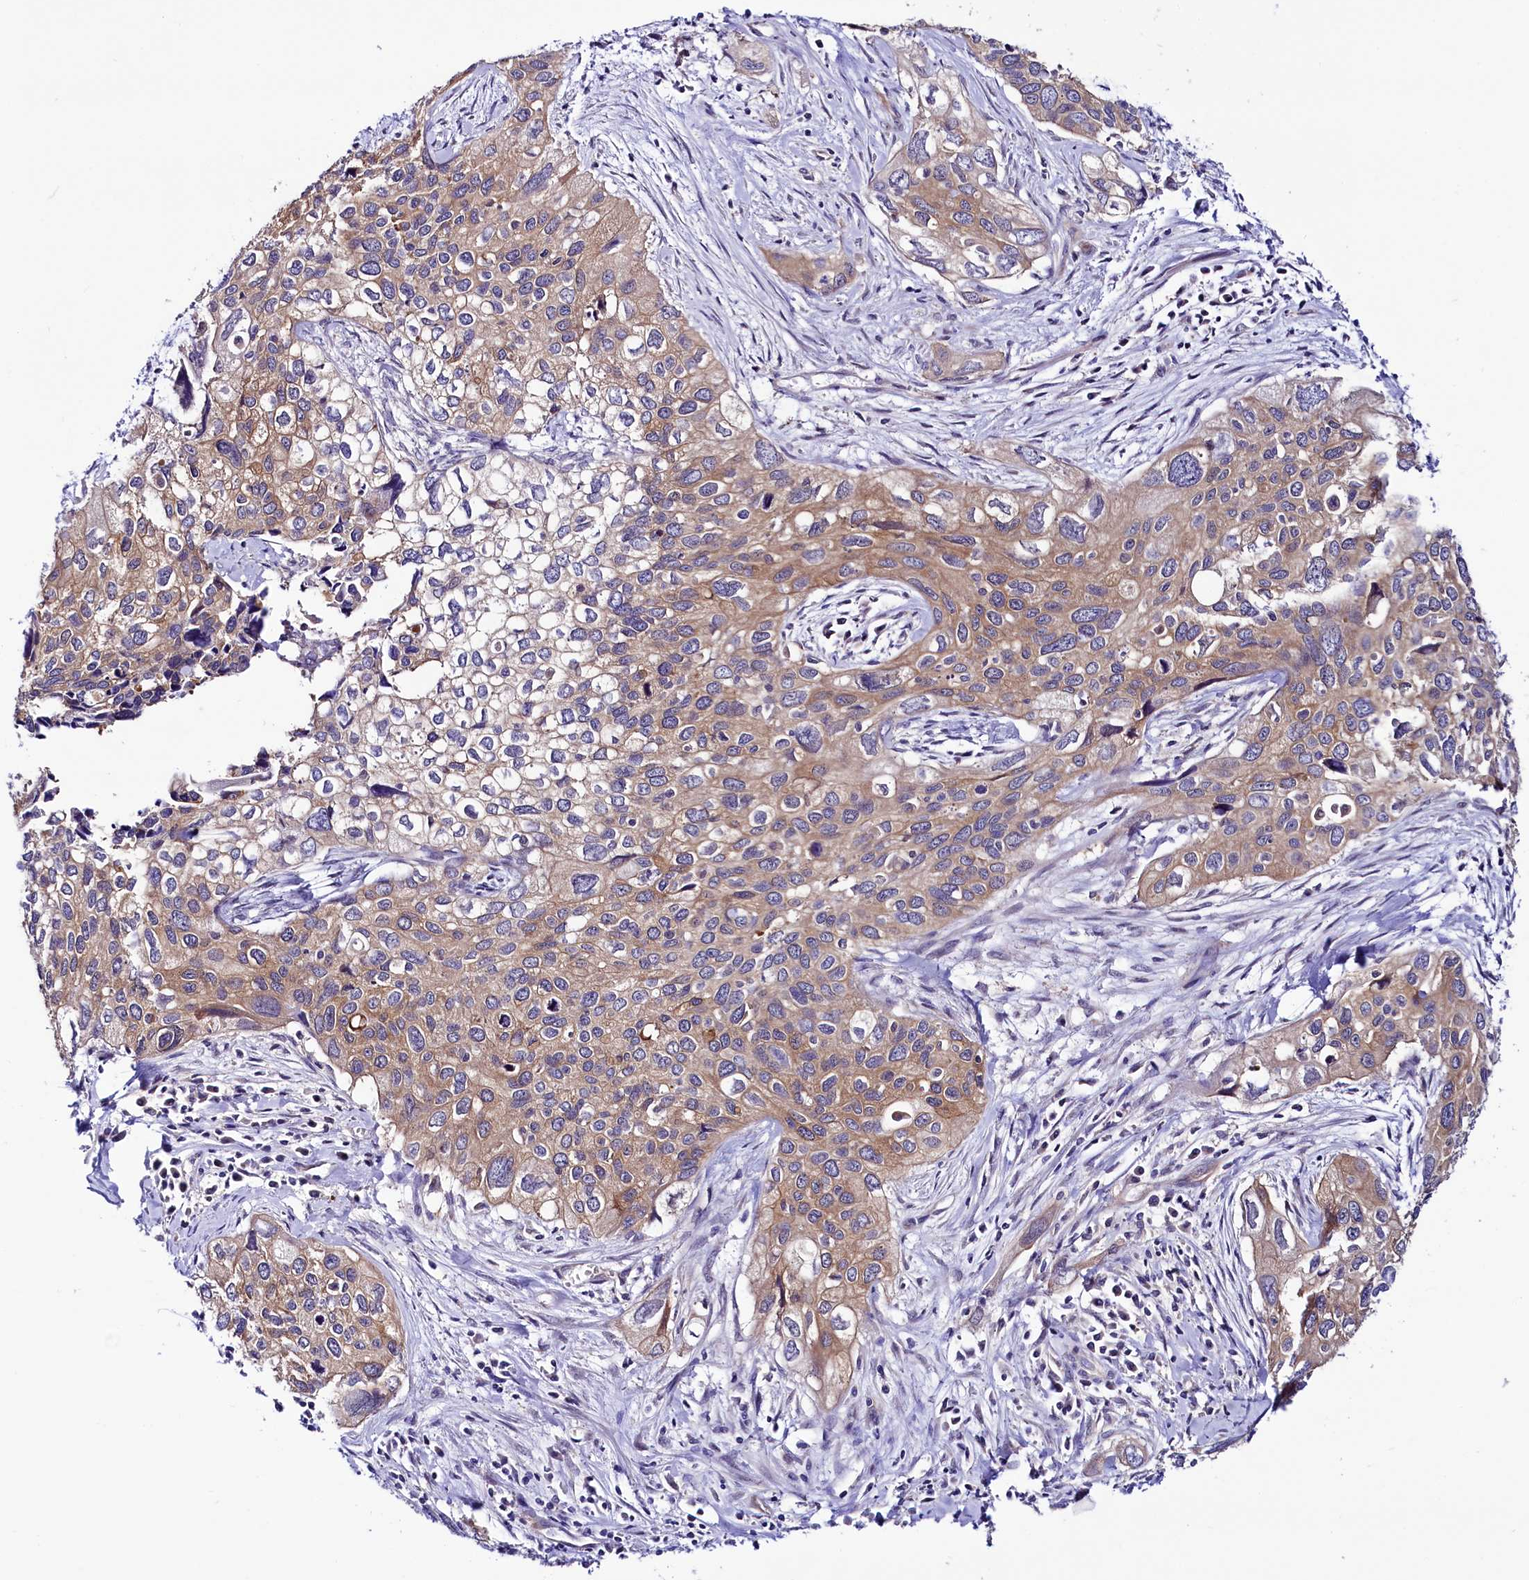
{"staining": {"intensity": "weak", "quantity": ">75%", "location": "cytoplasmic/membranous"}, "tissue": "cervical cancer", "cell_type": "Tumor cells", "image_type": "cancer", "snomed": [{"axis": "morphology", "description": "Squamous cell carcinoma, NOS"}, {"axis": "topography", "description": "Cervix"}], "caption": "Cervical cancer (squamous cell carcinoma) was stained to show a protein in brown. There is low levels of weak cytoplasmic/membranous staining in about >75% of tumor cells.", "gene": "ABHD5", "patient": {"sex": "female", "age": 55}}